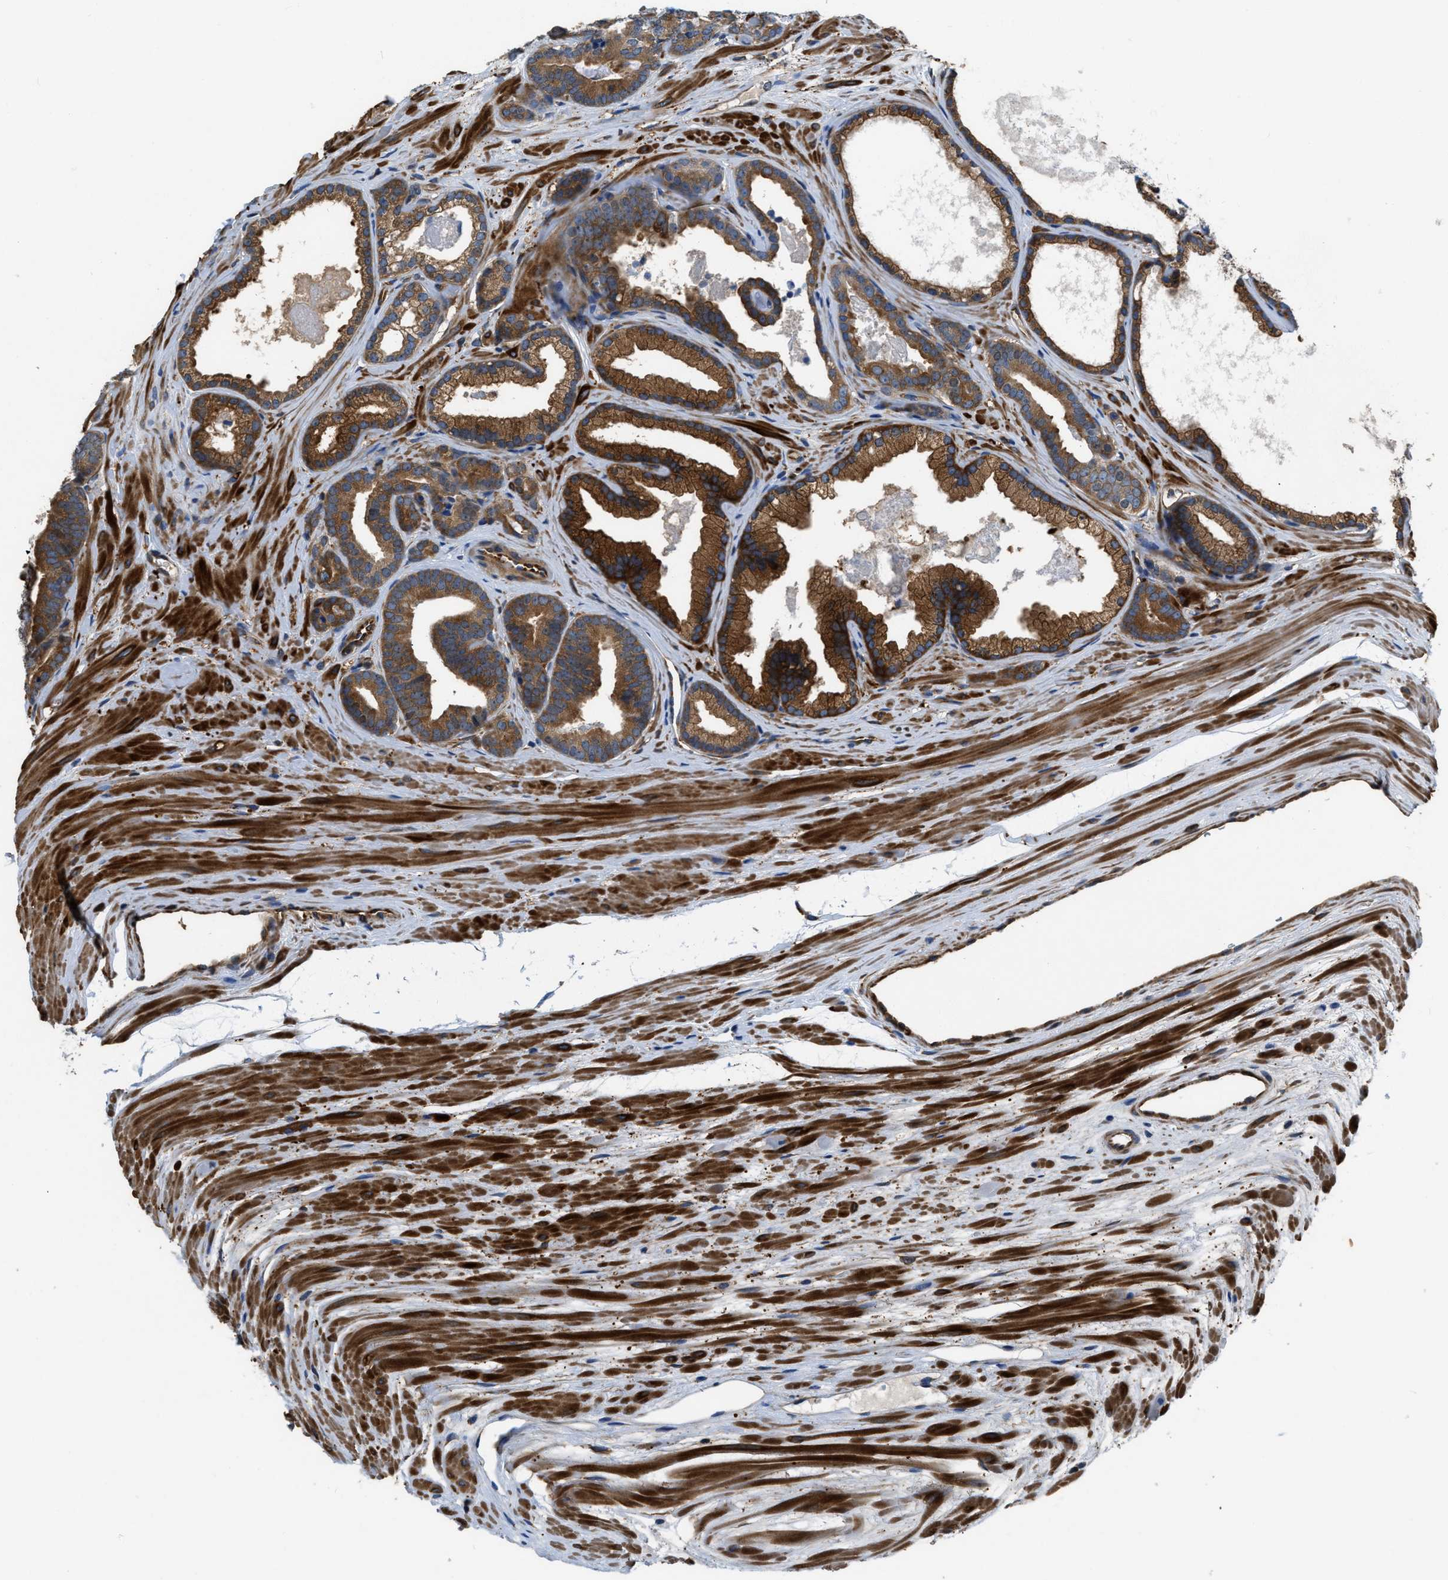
{"staining": {"intensity": "strong", "quantity": ">75%", "location": "cytoplasmic/membranous"}, "tissue": "prostate cancer", "cell_type": "Tumor cells", "image_type": "cancer", "snomed": [{"axis": "morphology", "description": "Adenocarcinoma, High grade"}, {"axis": "topography", "description": "Prostate"}], "caption": "Immunohistochemical staining of prostate cancer (adenocarcinoma (high-grade)) demonstrates high levels of strong cytoplasmic/membranous expression in about >75% of tumor cells. (DAB IHC with brightfield microscopy, high magnification).", "gene": "PFKP", "patient": {"sex": "male", "age": 60}}